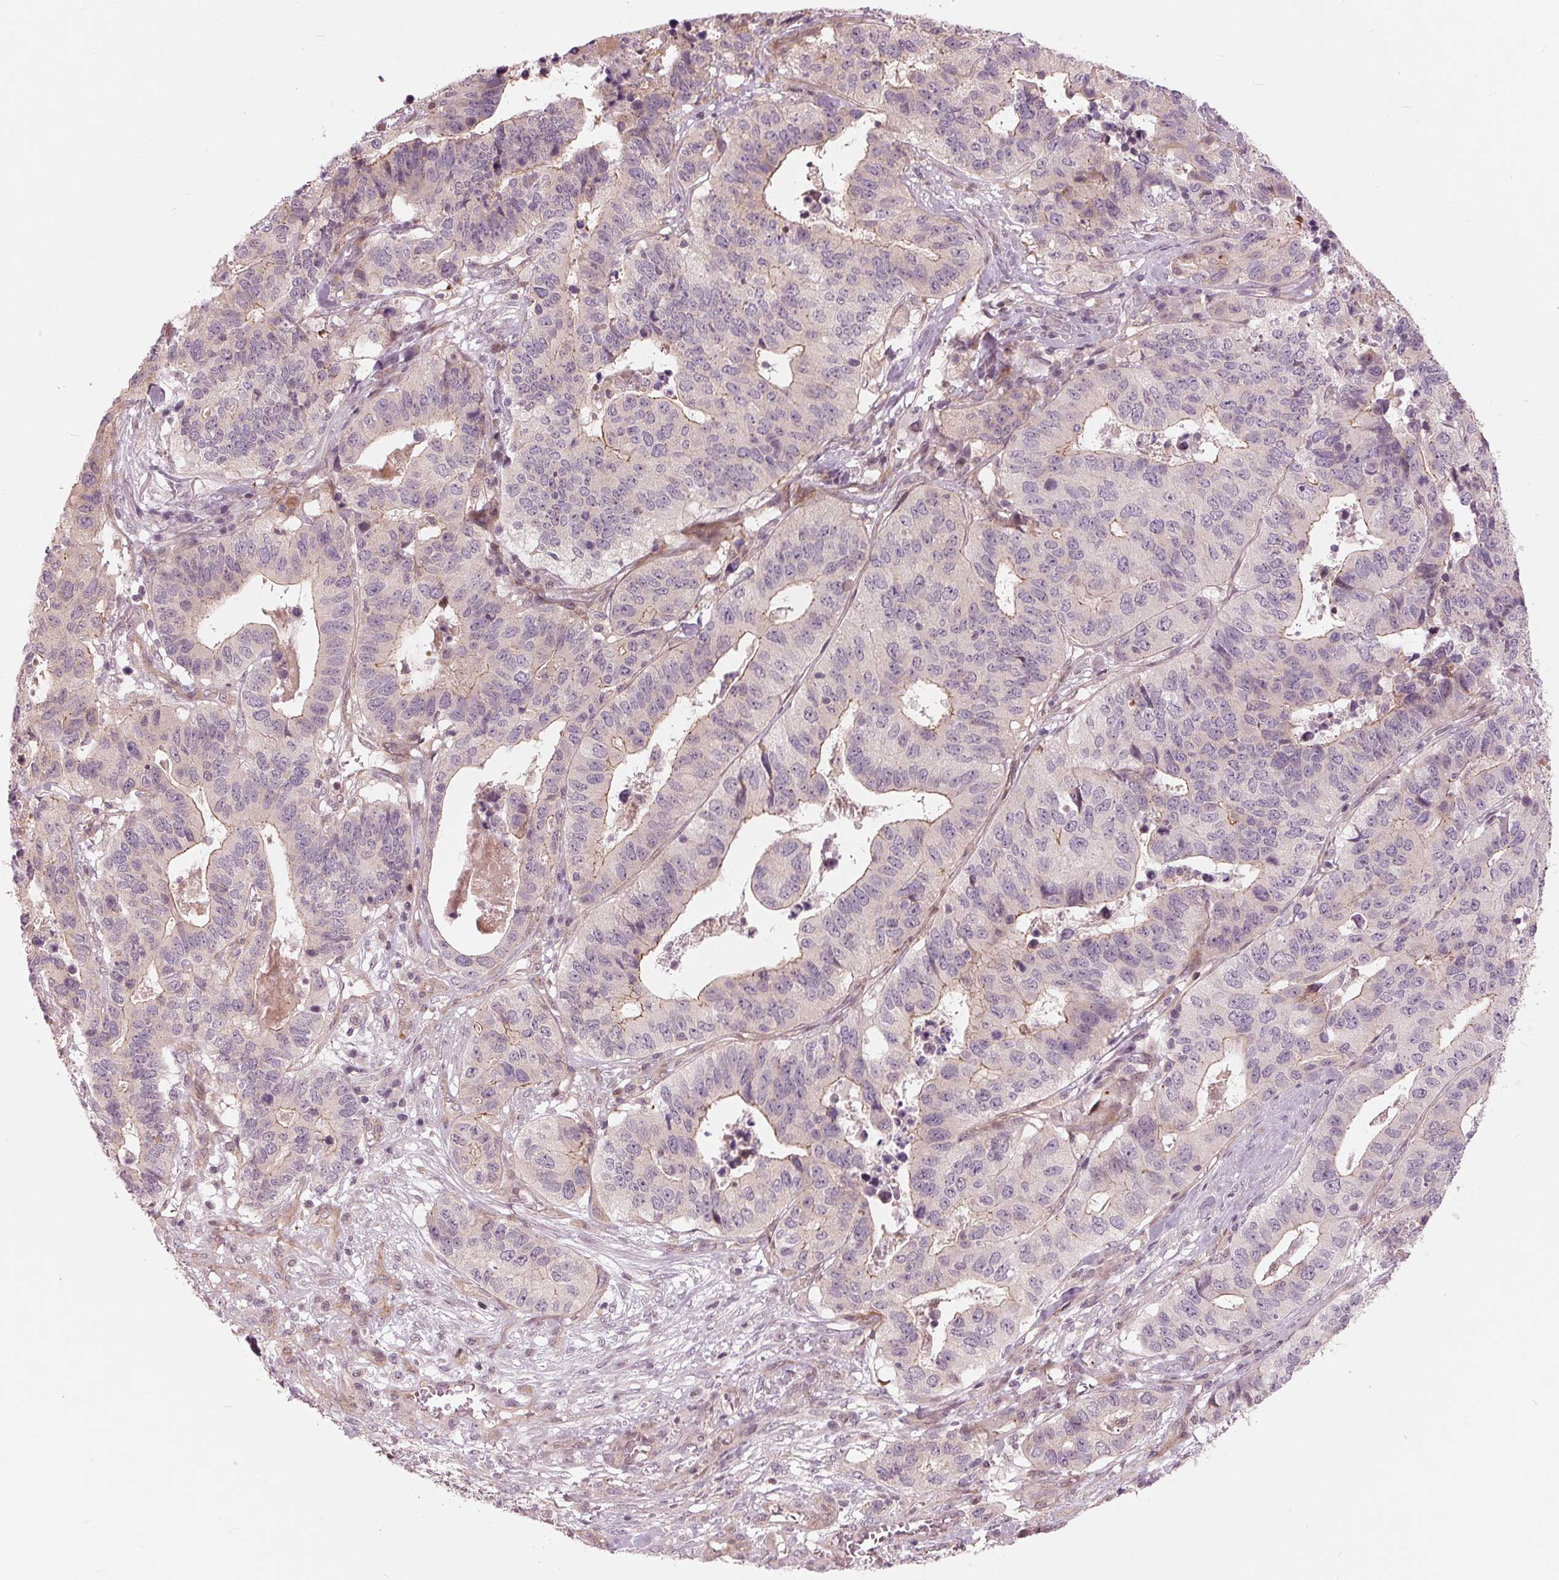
{"staining": {"intensity": "weak", "quantity": "<25%", "location": "cytoplasmic/membranous"}, "tissue": "stomach cancer", "cell_type": "Tumor cells", "image_type": "cancer", "snomed": [{"axis": "morphology", "description": "Adenocarcinoma, NOS"}, {"axis": "topography", "description": "Stomach, upper"}], "caption": "Immunohistochemistry photomicrograph of neoplastic tissue: adenocarcinoma (stomach) stained with DAB demonstrates no significant protein expression in tumor cells.", "gene": "TXNIP", "patient": {"sex": "female", "age": 67}}